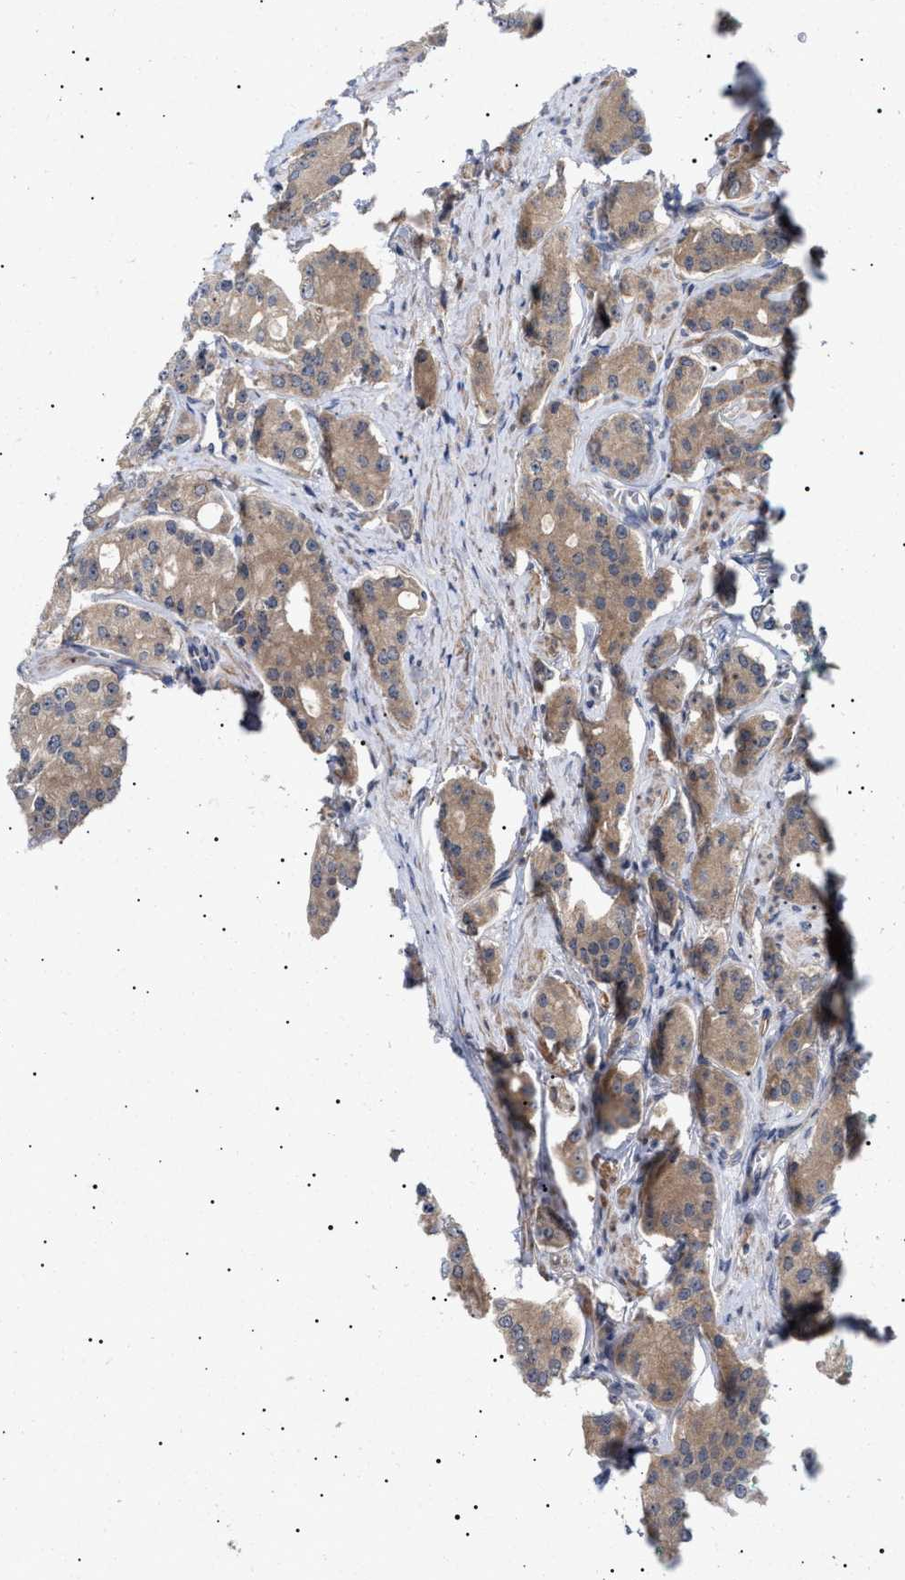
{"staining": {"intensity": "moderate", "quantity": ">75%", "location": "cytoplasmic/membranous"}, "tissue": "prostate cancer", "cell_type": "Tumor cells", "image_type": "cancer", "snomed": [{"axis": "morphology", "description": "Adenocarcinoma, Low grade"}, {"axis": "topography", "description": "Prostate"}], "caption": "Prostate cancer stained with immunohistochemistry demonstrates moderate cytoplasmic/membranous positivity in about >75% of tumor cells. (DAB (3,3'-diaminobenzidine) IHC with brightfield microscopy, high magnification).", "gene": "NPLOC4", "patient": {"sex": "male", "age": 69}}